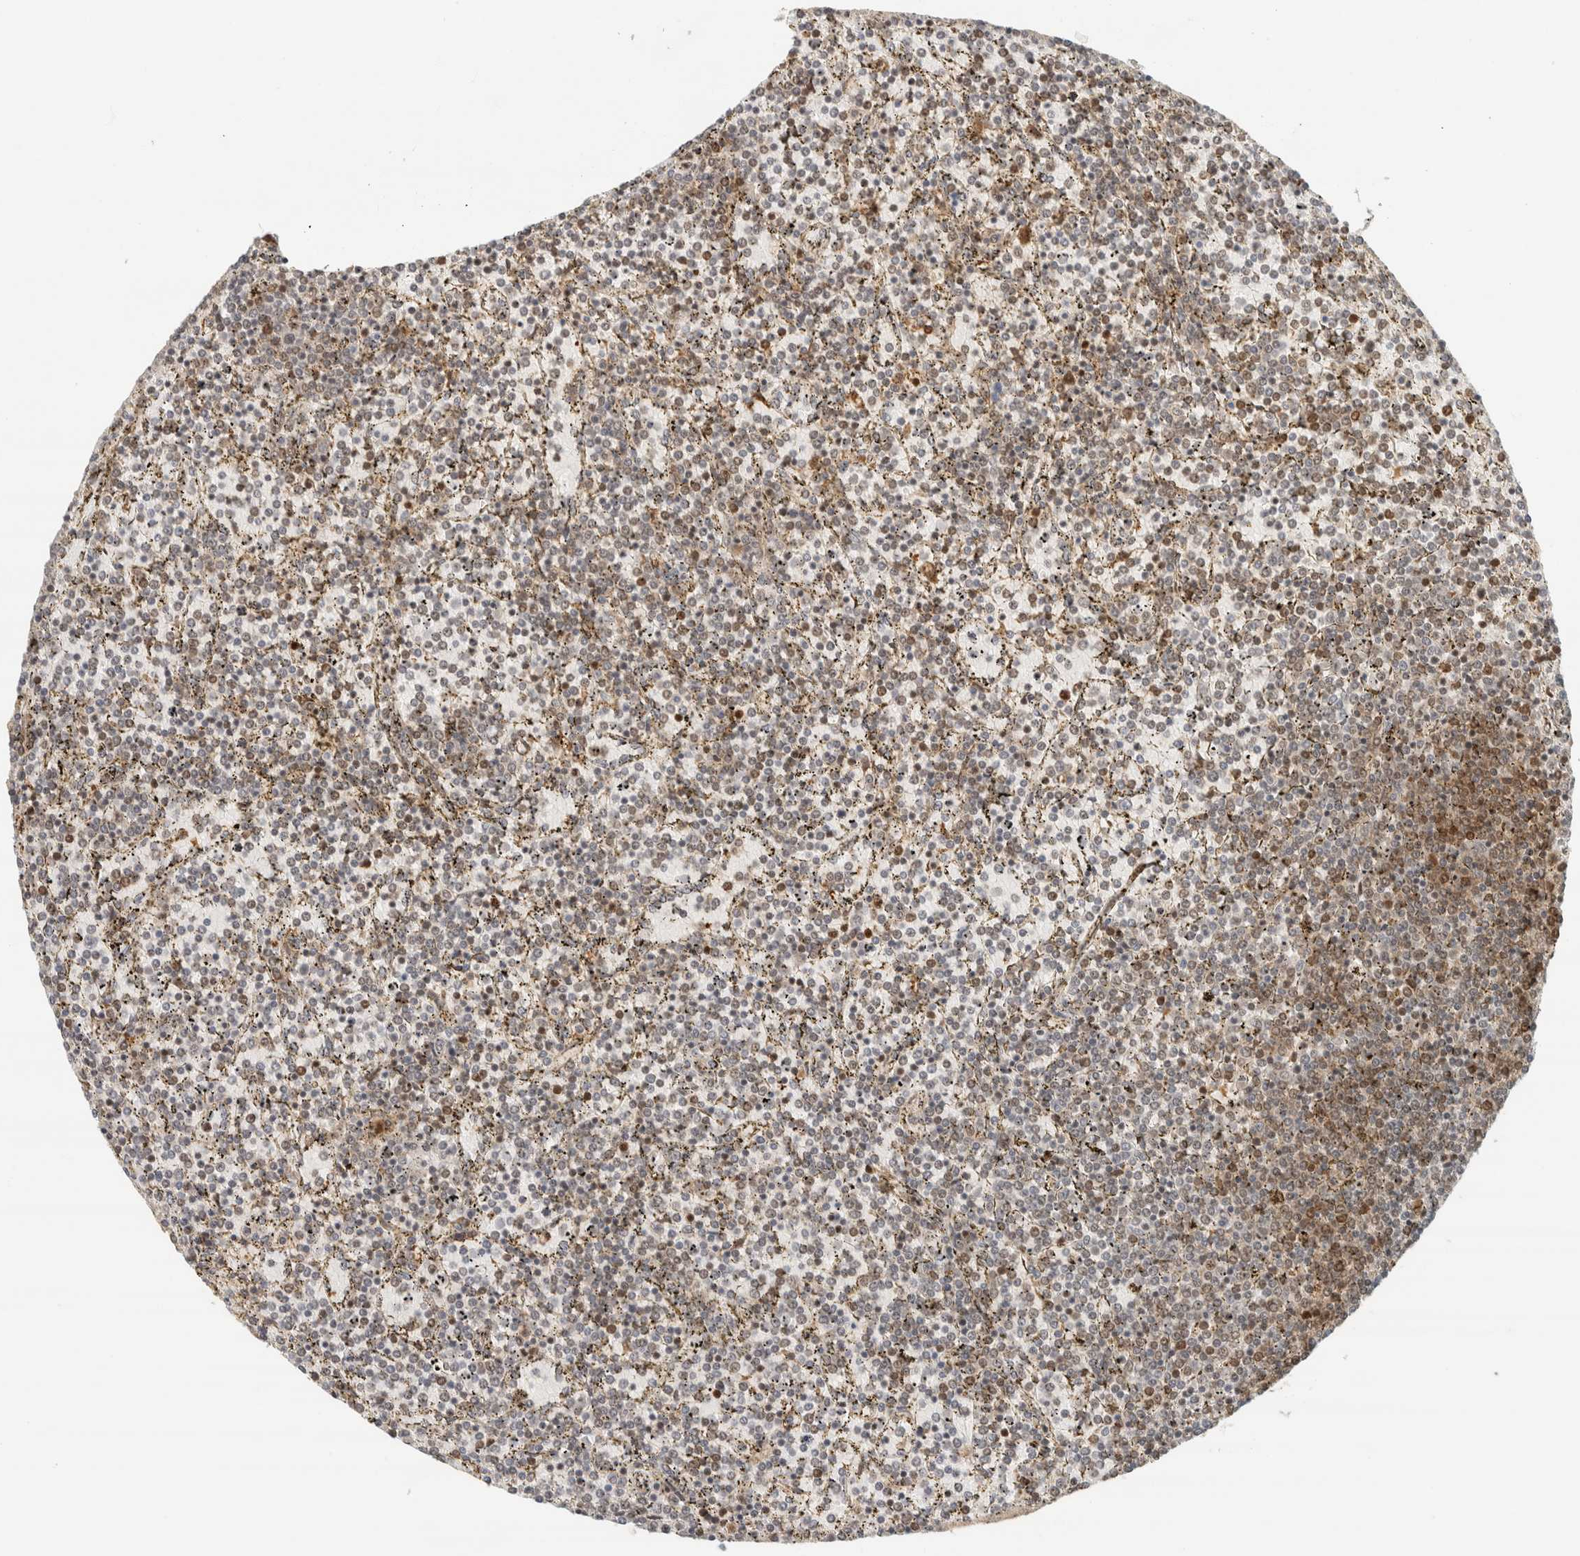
{"staining": {"intensity": "weak", "quantity": "25%-75%", "location": "nuclear"}, "tissue": "lymphoma", "cell_type": "Tumor cells", "image_type": "cancer", "snomed": [{"axis": "morphology", "description": "Malignant lymphoma, non-Hodgkin's type, Low grade"}, {"axis": "topography", "description": "Spleen"}], "caption": "Immunohistochemistry micrograph of lymphoma stained for a protein (brown), which displays low levels of weak nuclear positivity in about 25%-75% of tumor cells.", "gene": "SIK1", "patient": {"sex": "female", "age": 77}}